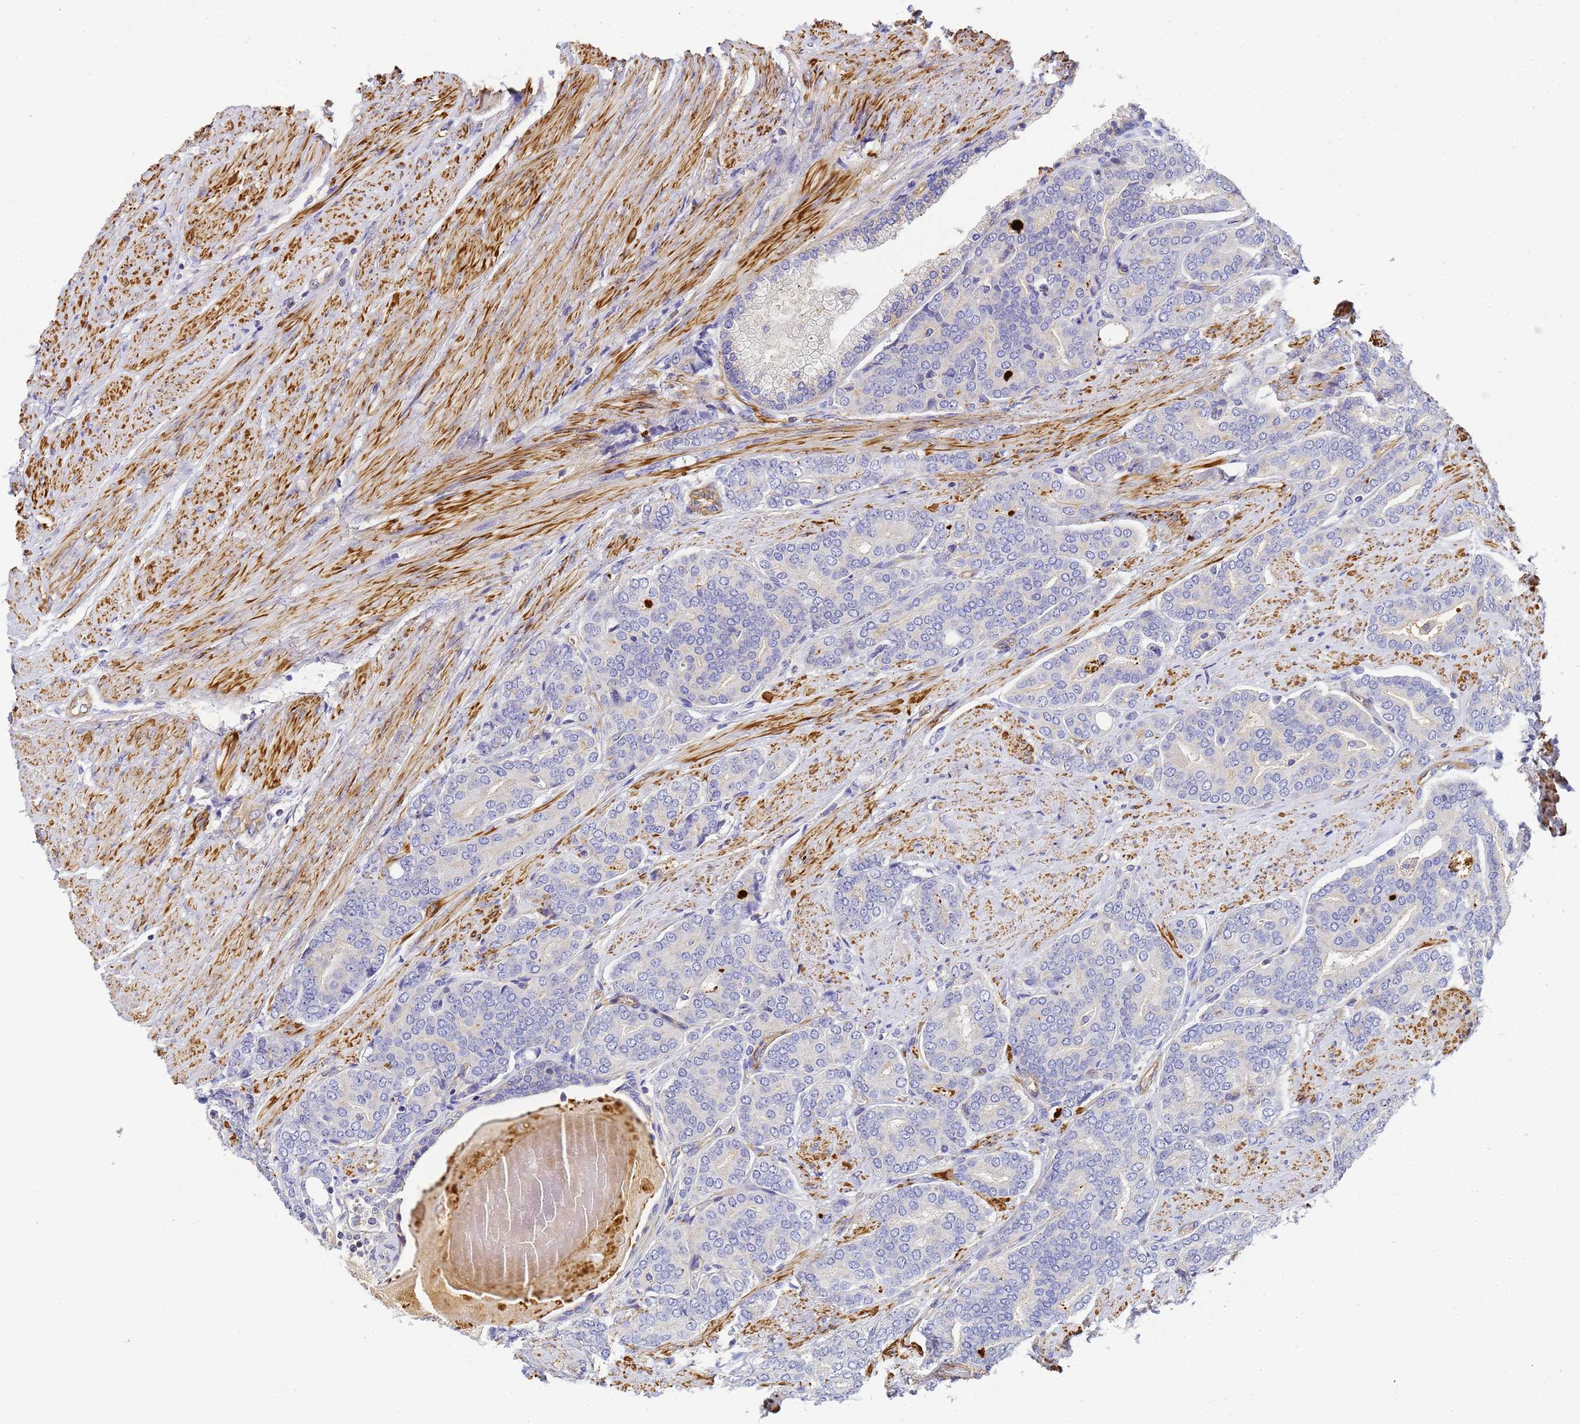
{"staining": {"intensity": "negative", "quantity": "none", "location": "none"}, "tissue": "prostate cancer", "cell_type": "Tumor cells", "image_type": "cancer", "snomed": [{"axis": "morphology", "description": "Adenocarcinoma, High grade"}, {"axis": "topography", "description": "Prostate"}], "caption": "There is no significant positivity in tumor cells of adenocarcinoma (high-grade) (prostate).", "gene": "MYL12A", "patient": {"sex": "male", "age": 67}}